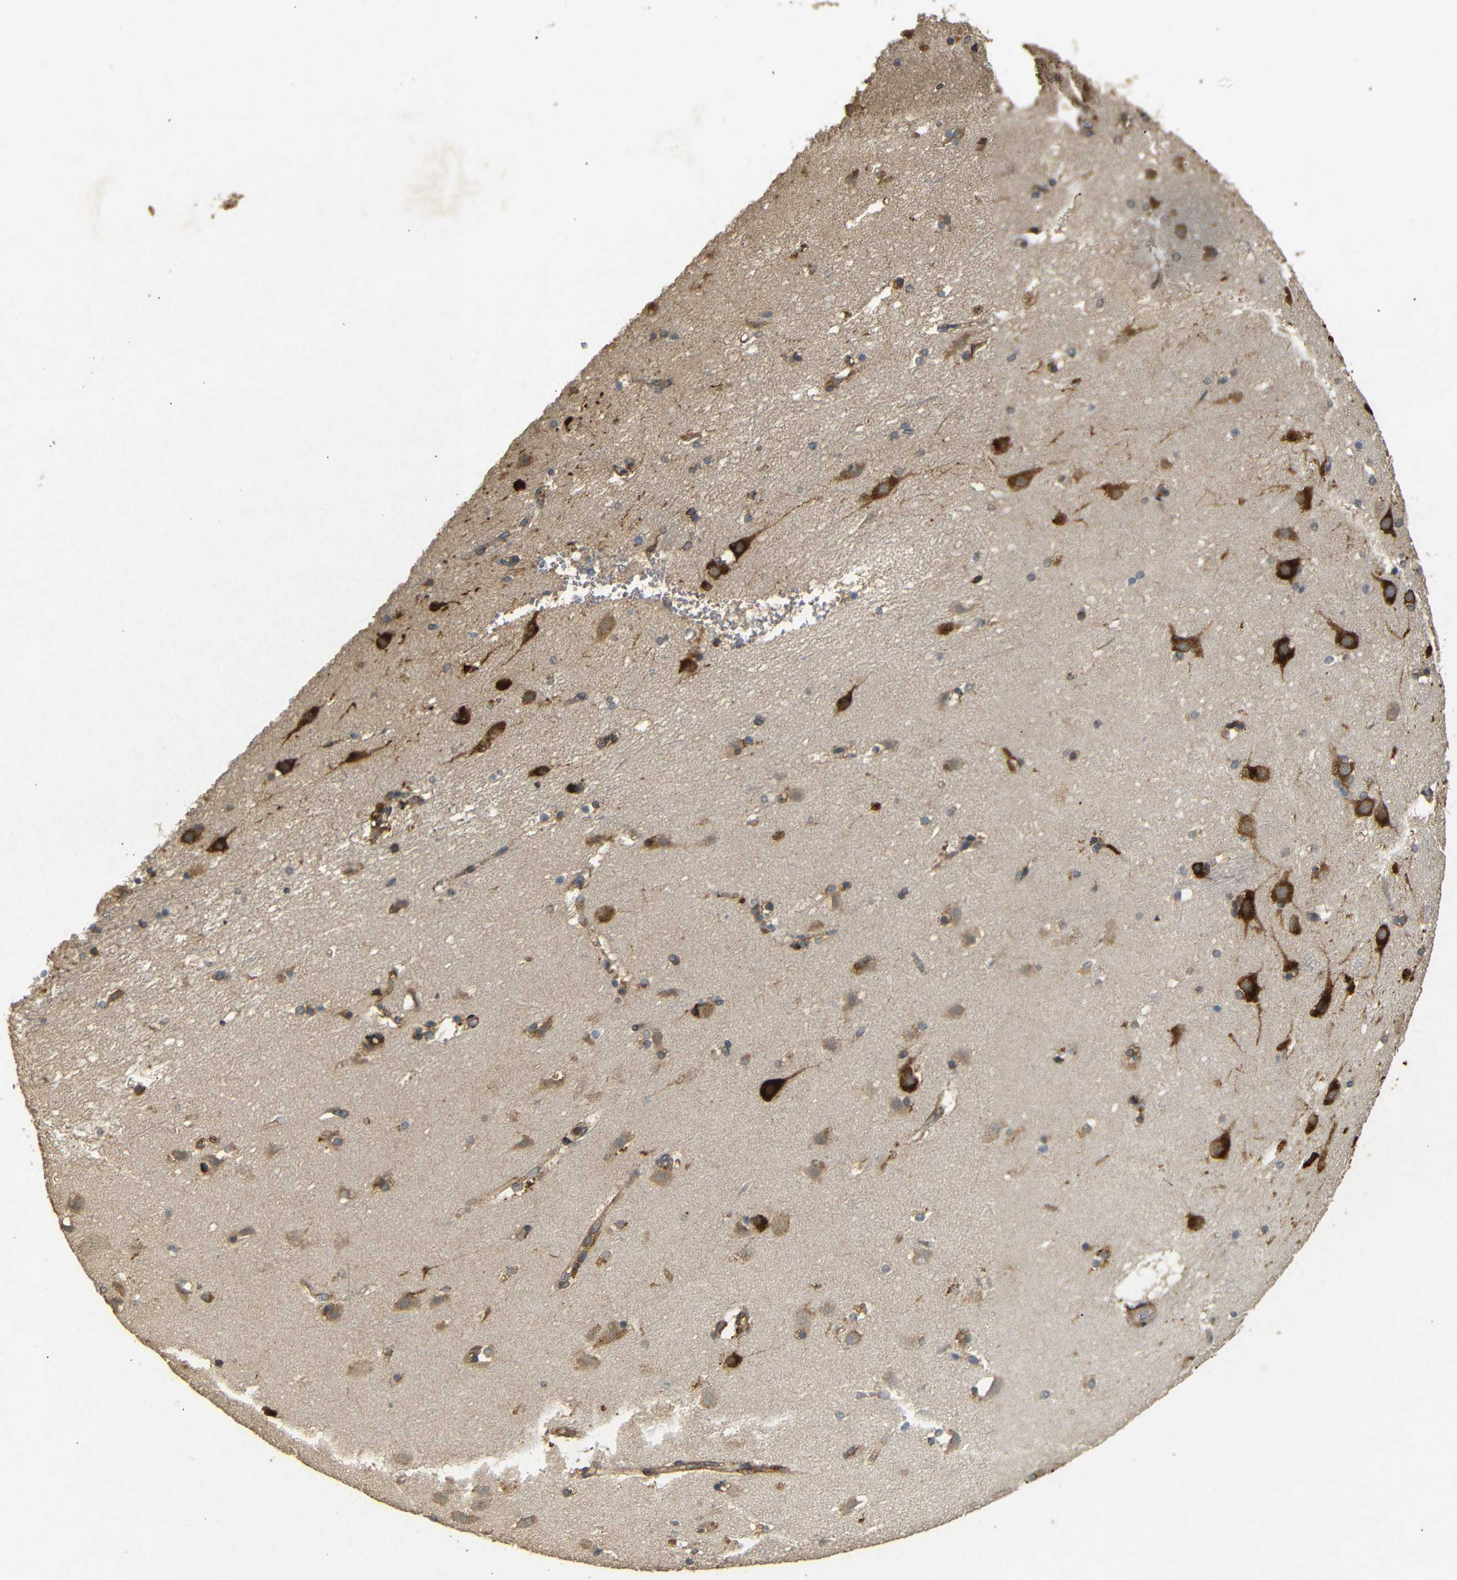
{"staining": {"intensity": "moderate", "quantity": ">75%", "location": "cytoplasmic/membranous"}, "tissue": "caudate", "cell_type": "Glial cells", "image_type": "normal", "snomed": [{"axis": "morphology", "description": "Normal tissue, NOS"}, {"axis": "topography", "description": "Lateral ventricle wall"}], "caption": "Brown immunohistochemical staining in unremarkable caudate exhibits moderate cytoplasmic/membranous positivity in approximately >75% of glial cells. (DAB IHC with brightfield microscopy, high magnification).", "gene": "BTF3", "patient": {"sex": "male", "age": 45}}